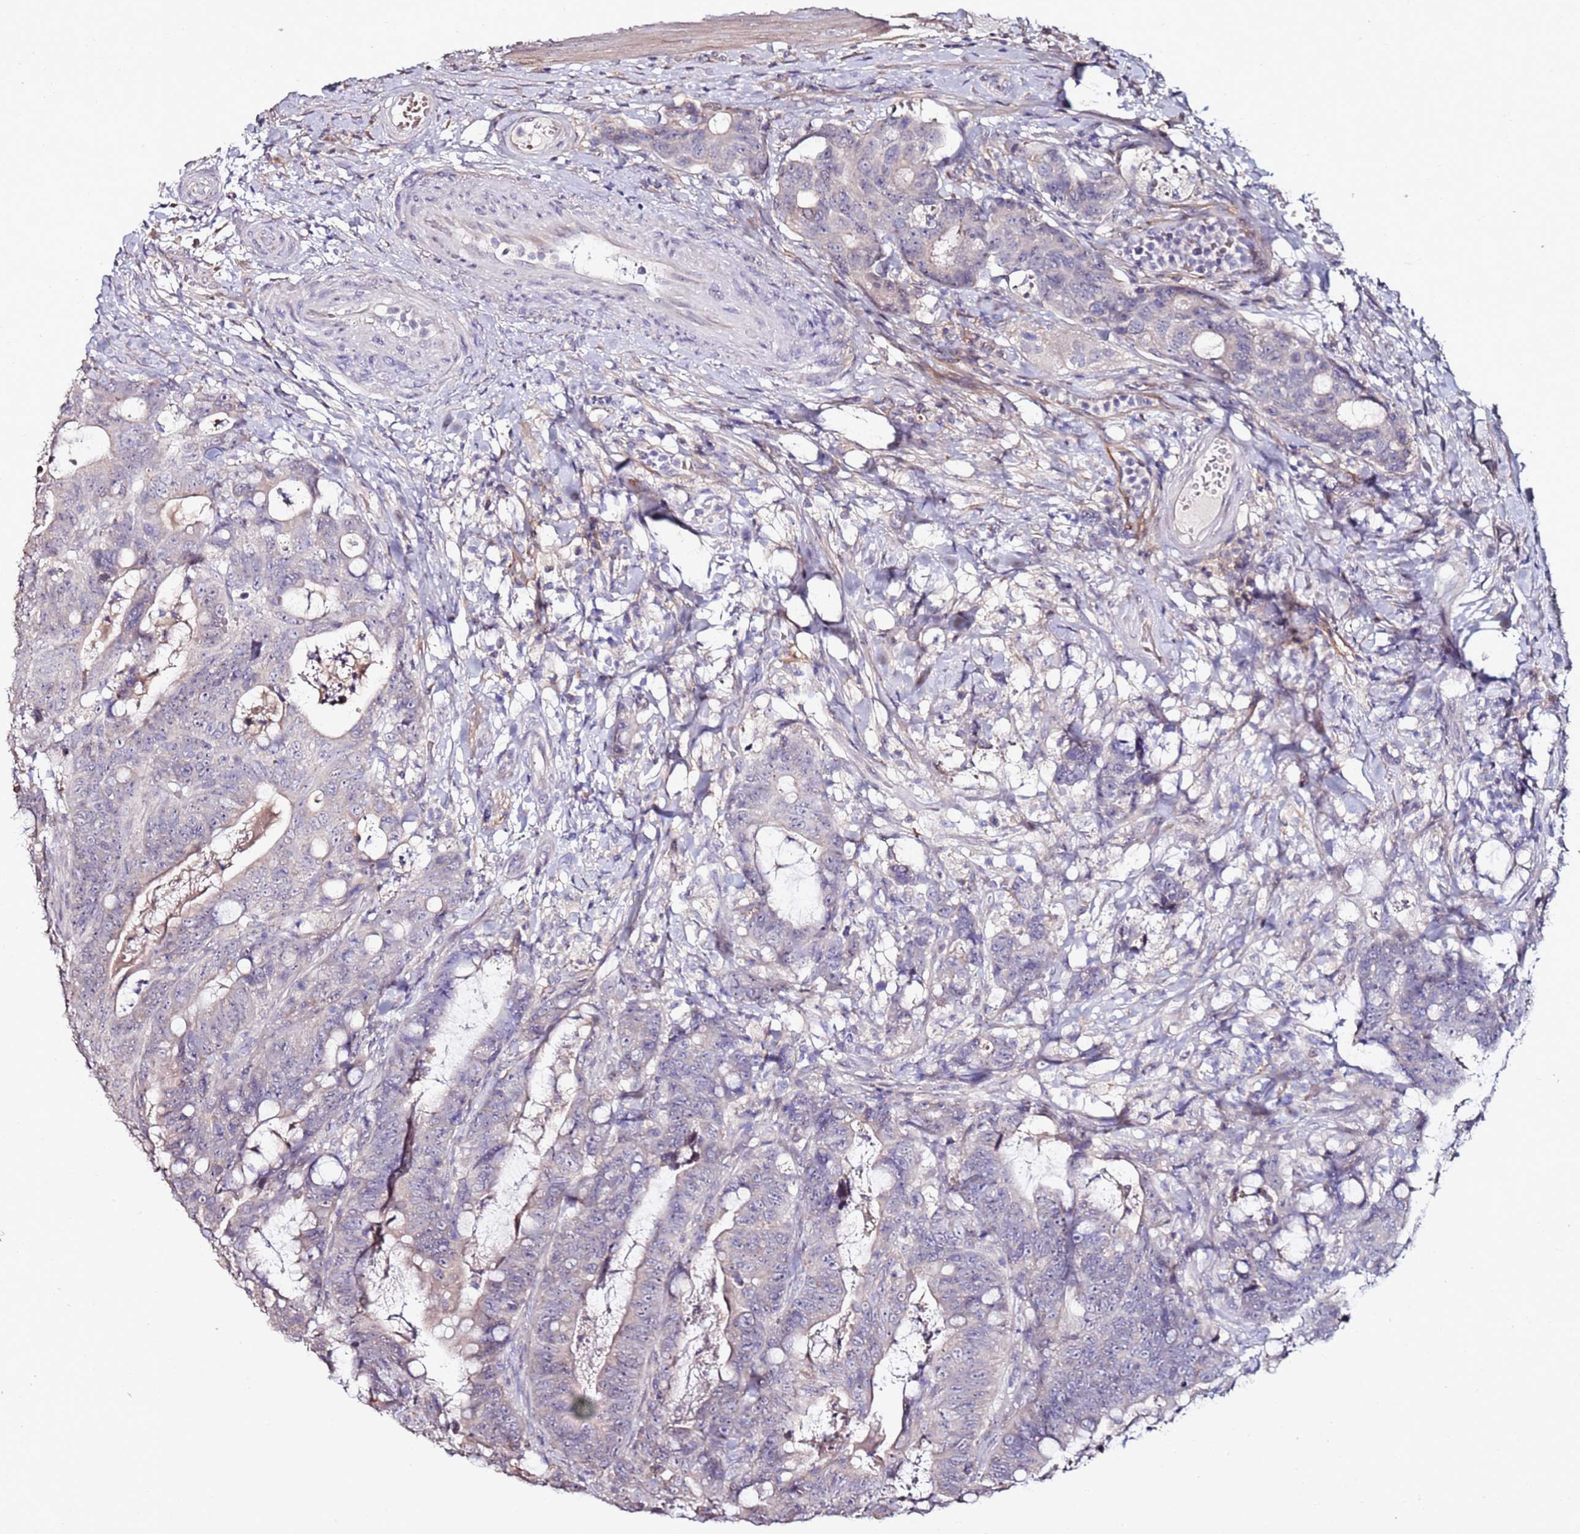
{"staining": {"intensity": "negative", "quantity": "none", "location": "none"}, "tissue": "colorectal cancer", "cell_type": "Tumor cells", "image_type": "cancer", "snomed": [{"axis": "morphology", "description": "Adenocarcinoma, NOS"}, {"axis": "topography", "description": "Colon"}], "caption": "Histopathology image shows no significant protein expression in tumor cells of colorectal cancer (adenocarcinoma).", "gene": "C3orf80", "patient": {"sex": "female", "age": 82}}